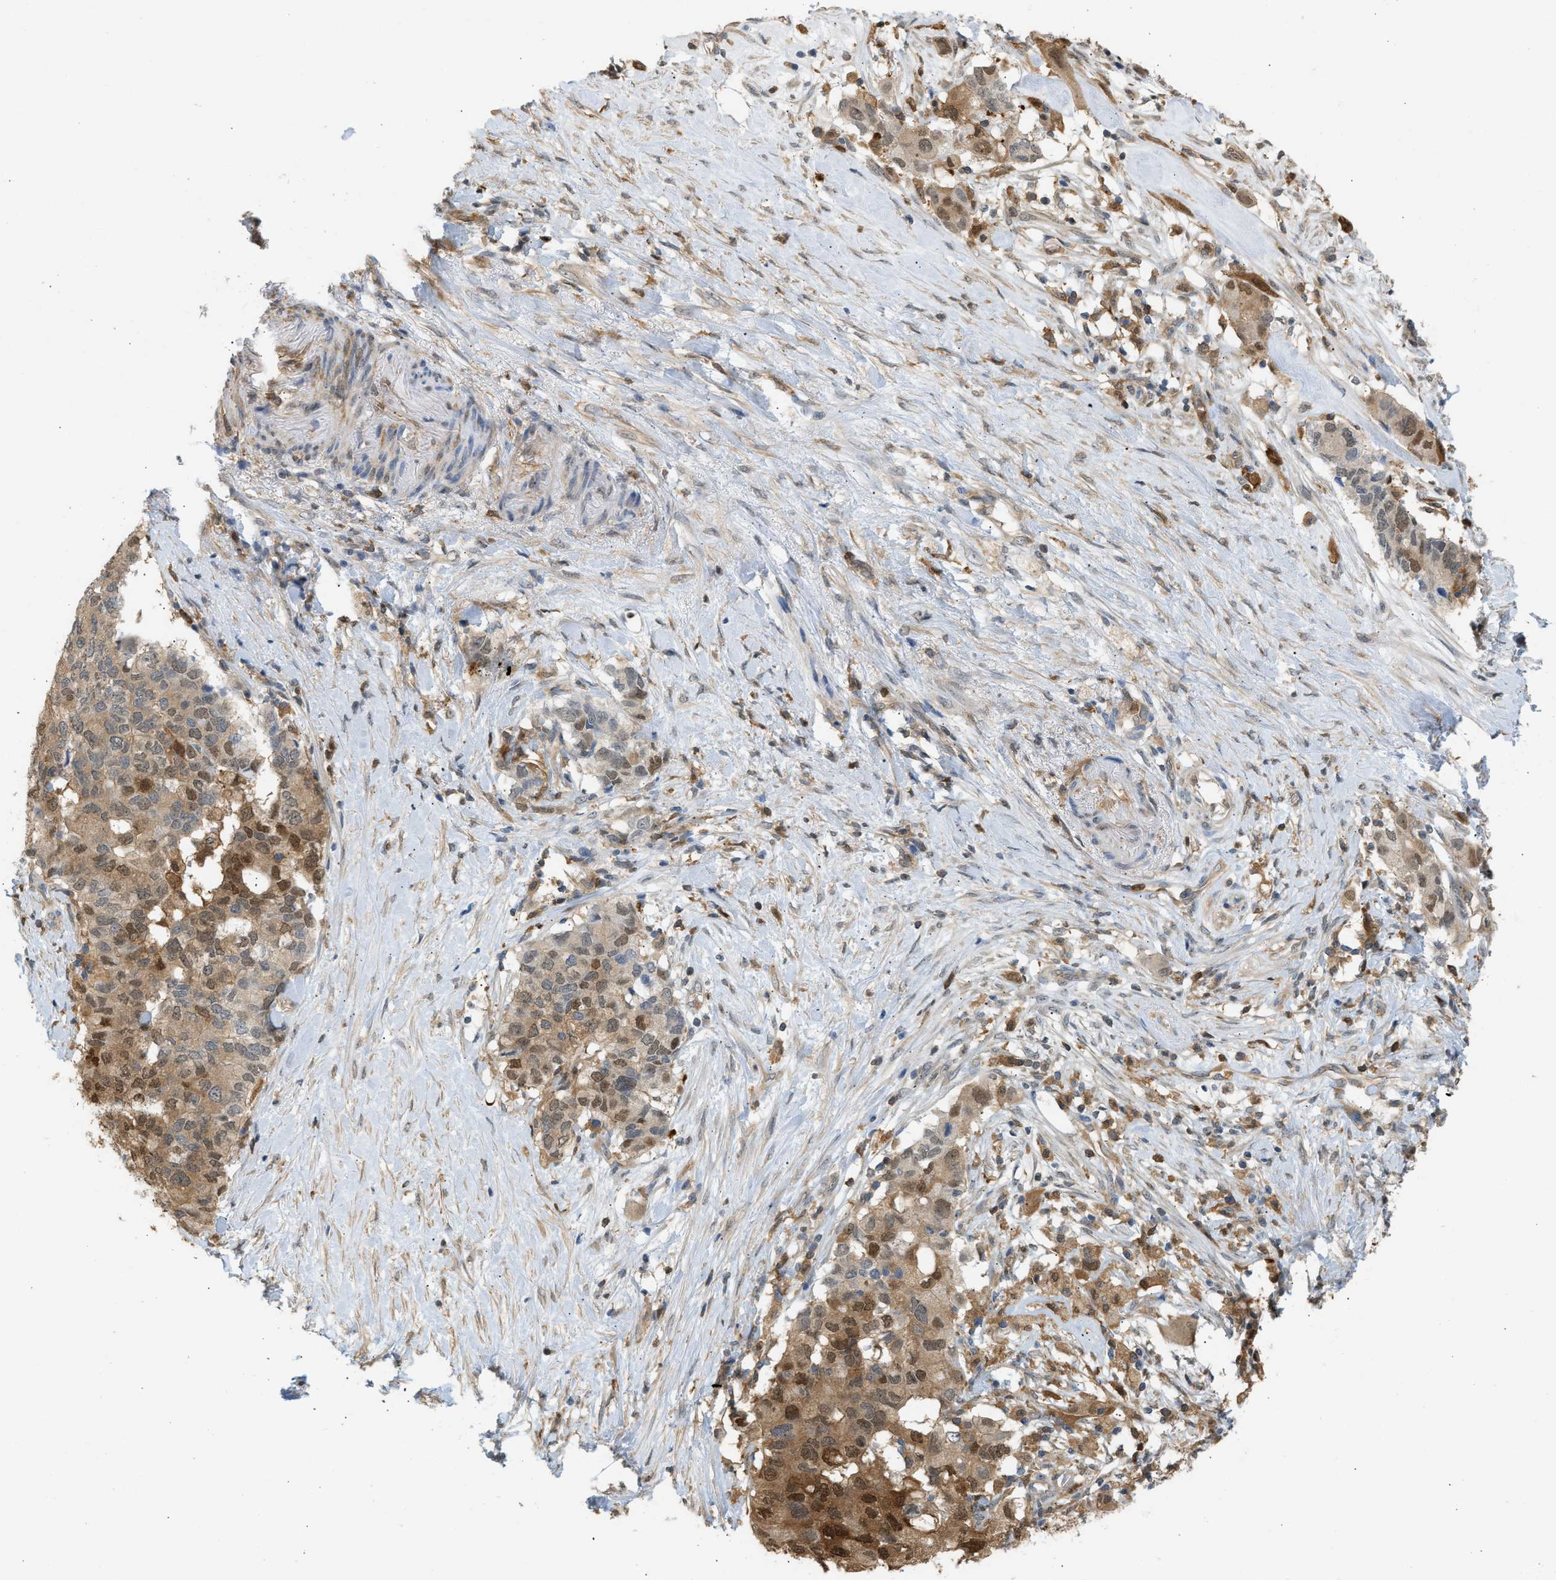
{"staining": {"intensity": "moderate", "quantity": "25%-75%", "location": "cytoplasmic/membranous,nuclear"}, "tissue": "pancreatic cancer", "cell_type": "Tumor cells", "image_type": "cancer", "snomed": [{"axis": "morphology", "description": "Adenocarcinoma, NOS"}, {"axis": "topography", "description": "Pancreas"}], "caption": "An immunohistochemistry image of neoplastic tissue is shown. Protein staining in brown shows moderate cytoplasmic/membranous and nuclear positivity in pancreatic cancer (adenocarcinoma) within tumor cells.", "gene": "ENO1", "patient": {"sex": "female", "age": 56}}